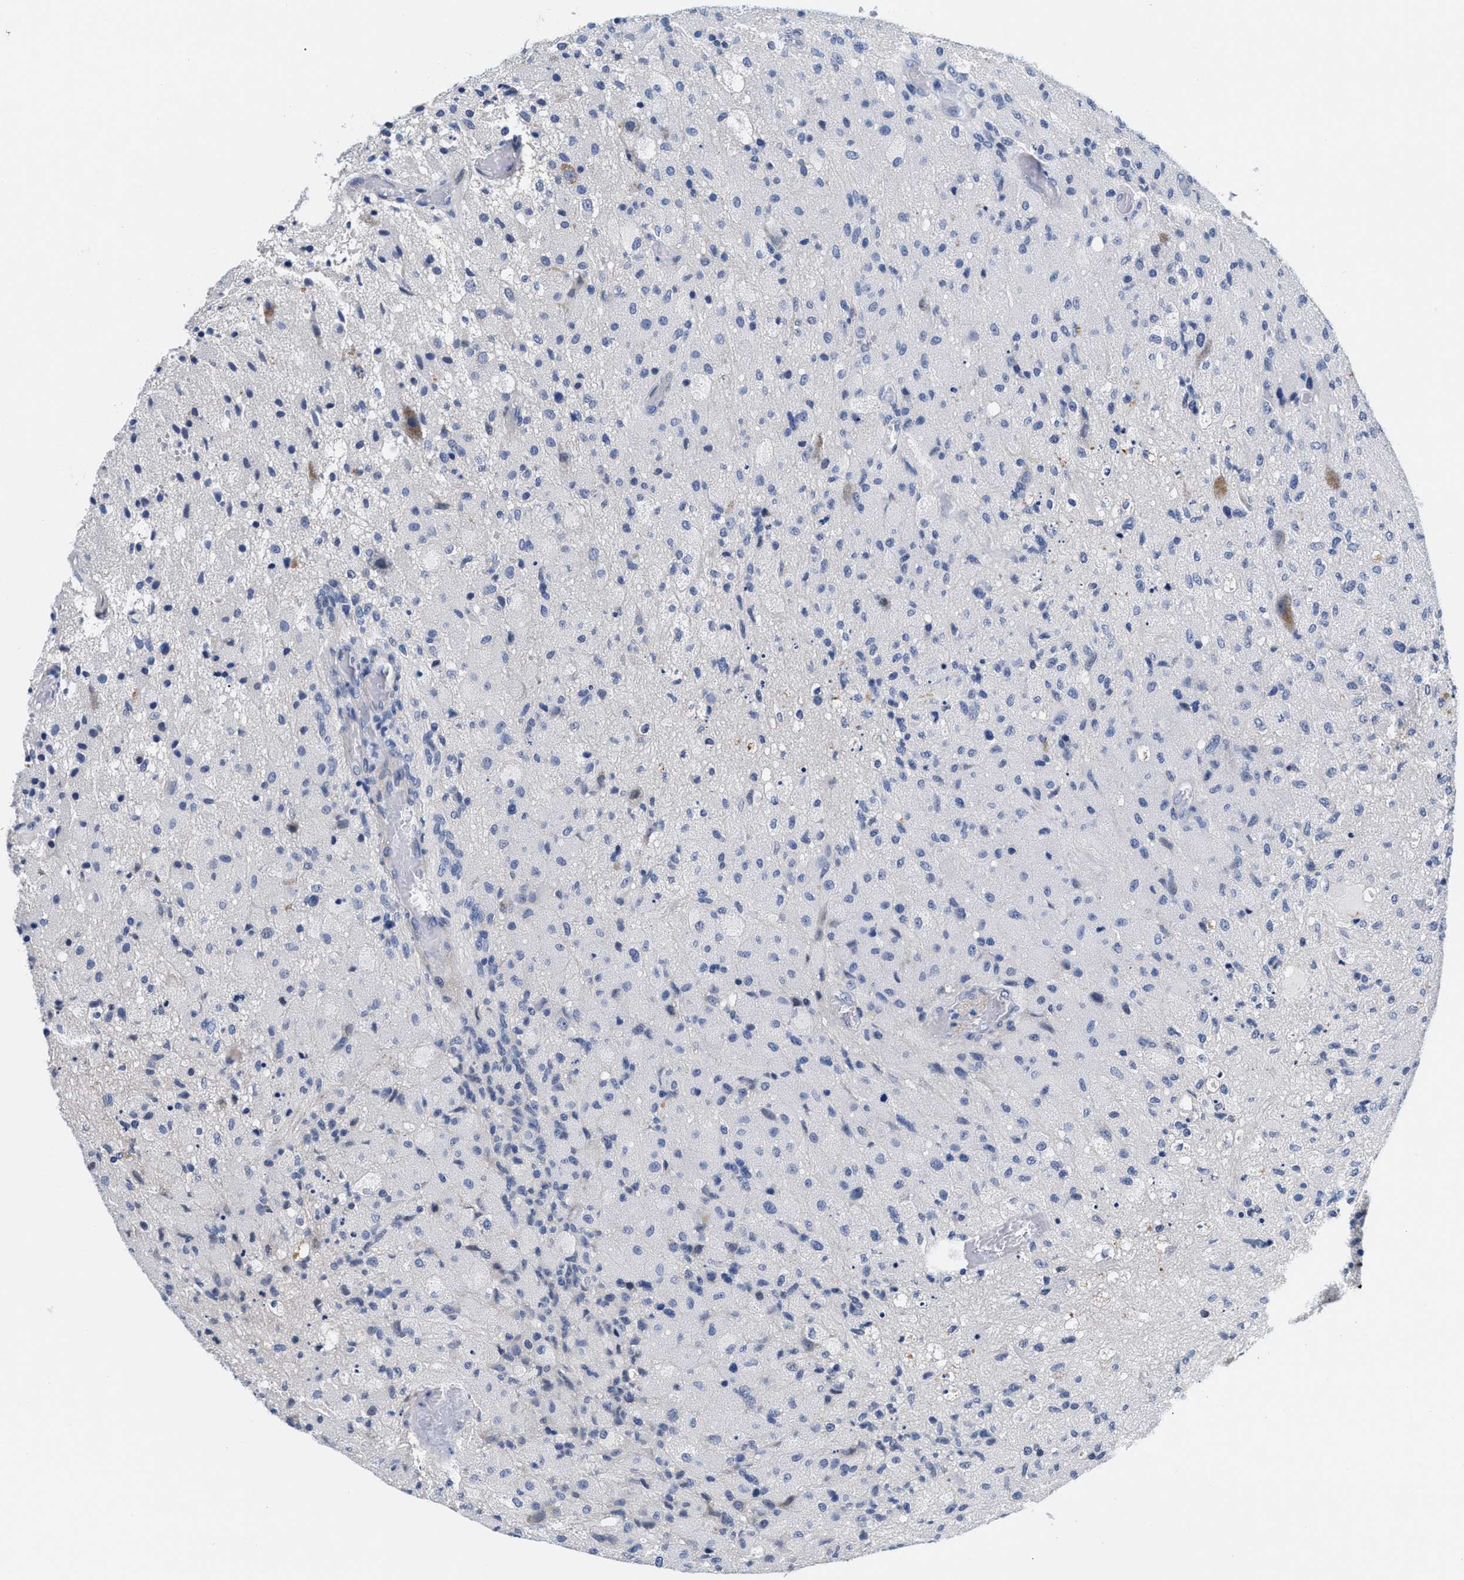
{"staining": {"intensity": "negative", "quantity": "none", "location": "none"}, "tissue": "glioma", "cell_type": "Tumor cells", "image_type": "cancer", "snomed": [{"axis": "morphology", "description": "Normal tissue, NOS"}, {"axis": "morphology", "description": "Glioma, malignant, High grade"}, {"axis": "topography", "description": "Cerebral cortex"}], "caption": "A high-resolution histopathology image shows immunohistochemistry staining of glioma, which shows no significant positivity in tumor cells.", "gene": "ACTL7B", "patient": {"sex": "male", "age": 77}}